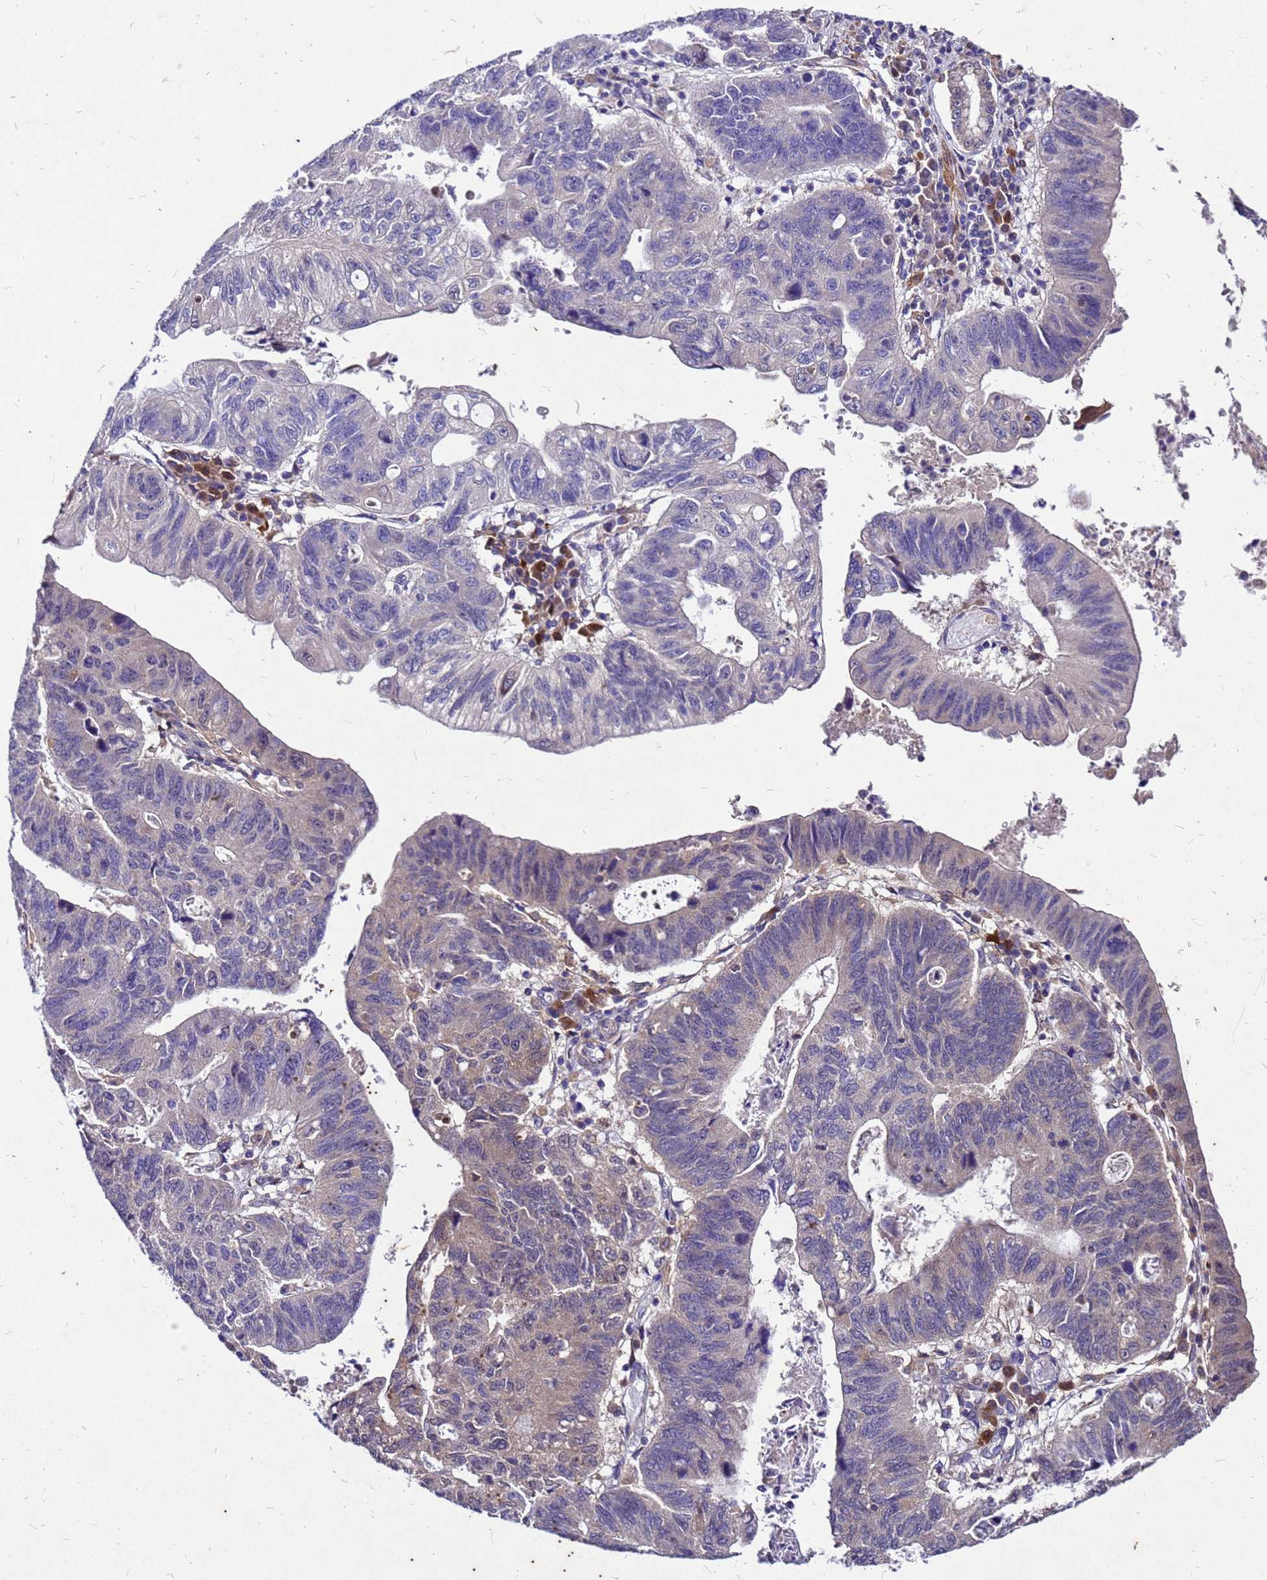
{"staining": {"intensity": "weak", "quantity": "<25%", "location": "cytoplasmic/membranous"}, "tissue": "stomach cancer", "cell_type": "Tumor cells", "image_type": "cancer", "snomed": [{"axis": "morphology", "description": "Adenocarcinoma, NOS"}, {"axis": "topography", "description": "Stomach"}], "caption": "An image of human stomach adenocarcinoma is negative for staining in tumor cells.", "gene": "DUSP23", "patient": {"sex": "male", "age": 59}}